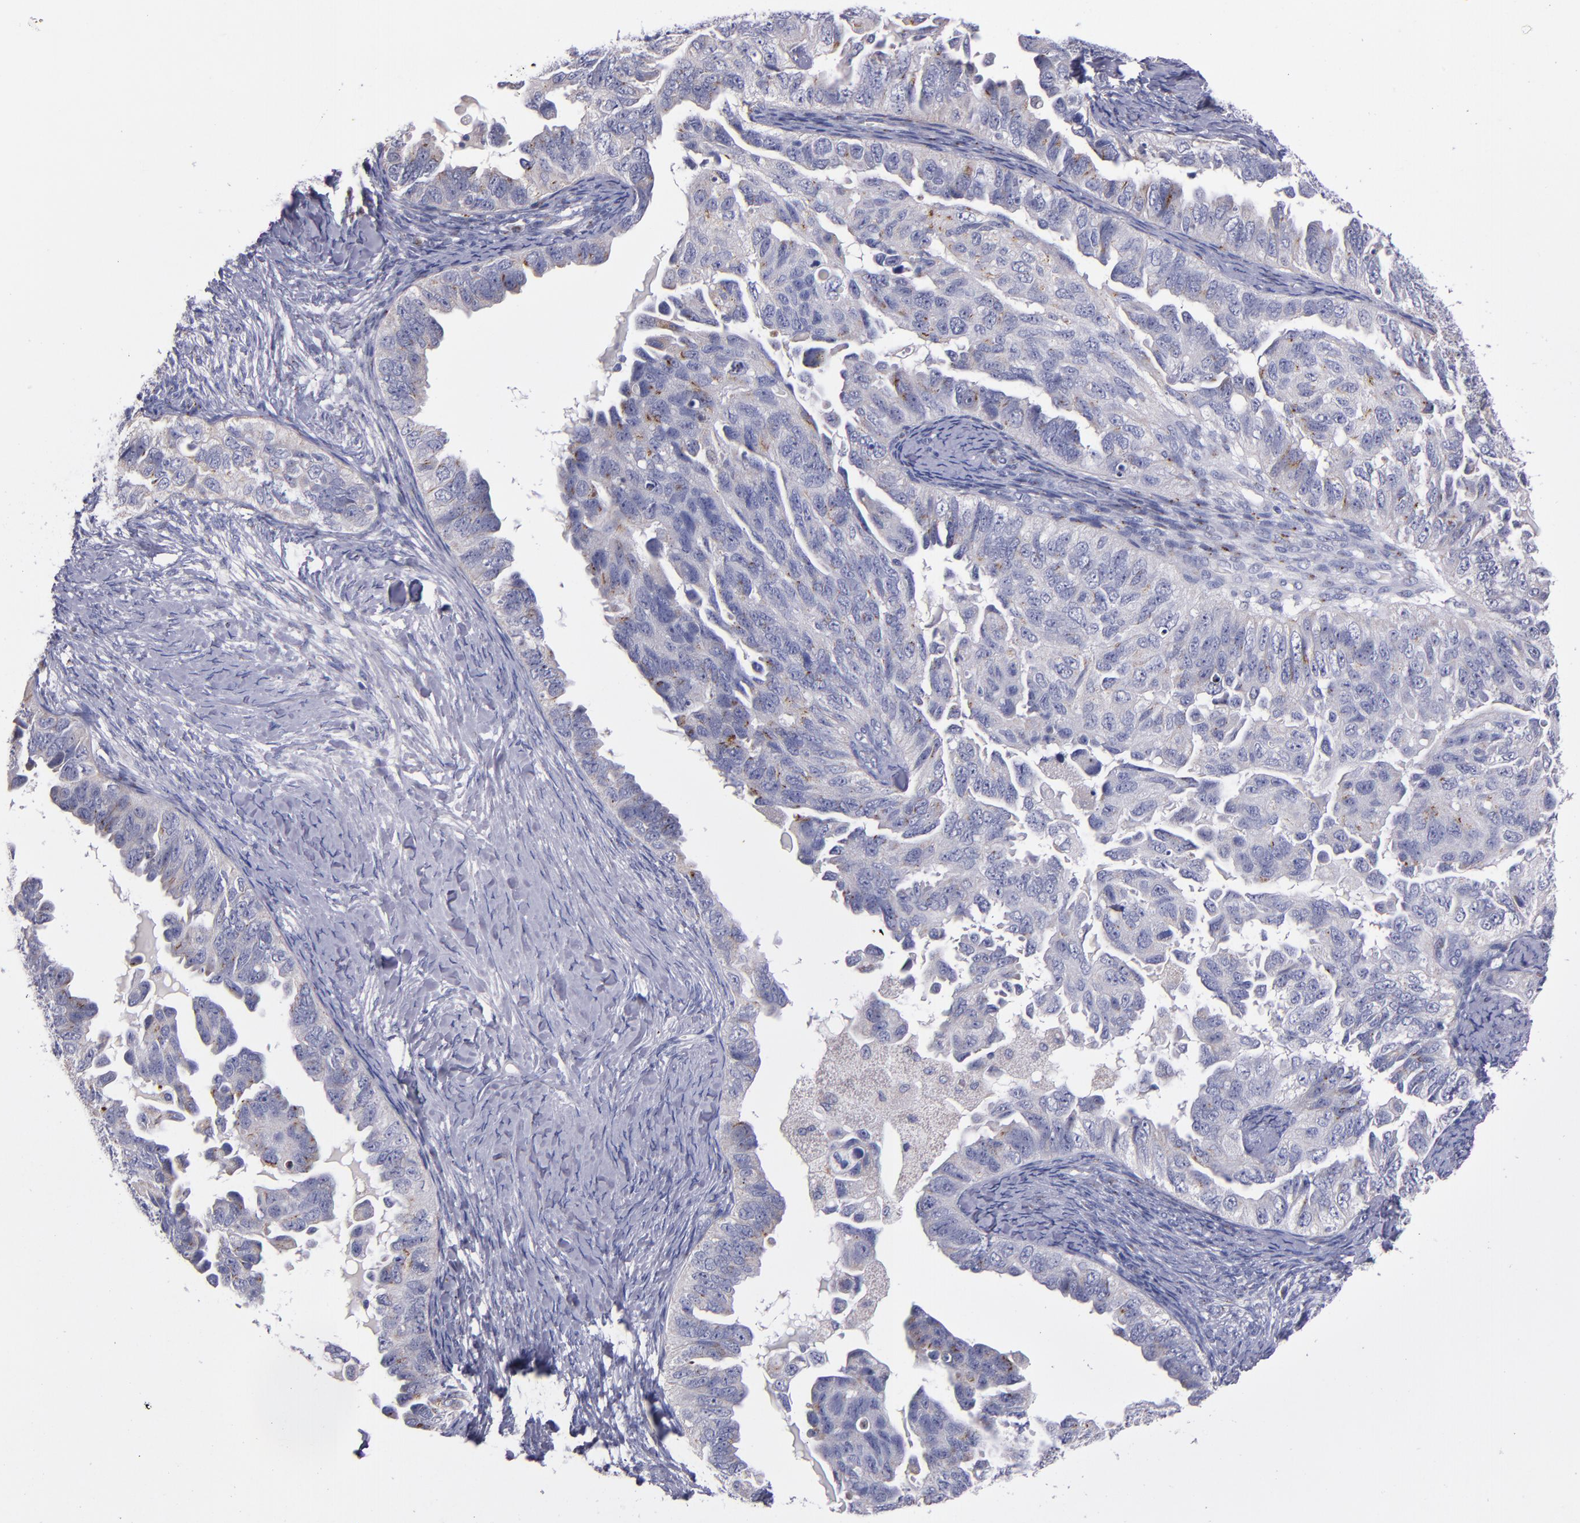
{"staining": {"intensity": "moderate", "quantity": "<25%", "location": "cytoplasmic/membranous"}, "tissue": "ovarian cancer", "cell_type": "Tumor cells", "image_type": "cancer", "snomed": [{"axis": "morphology", "description": "Cystadenocarcinoma, serous, NOS"}, {"axis": "topography", "description": "Ovary"}], "caption": "Serous cystadenocarcinoma (ovarian) stained with DAB immunohistochemistry demonstrates low levels of moderate cytoplasmic/membranous staining in approximately <25% of tumor cells.", "gene": "RAB41", "patient": {"sex": "female", "age": 82}}